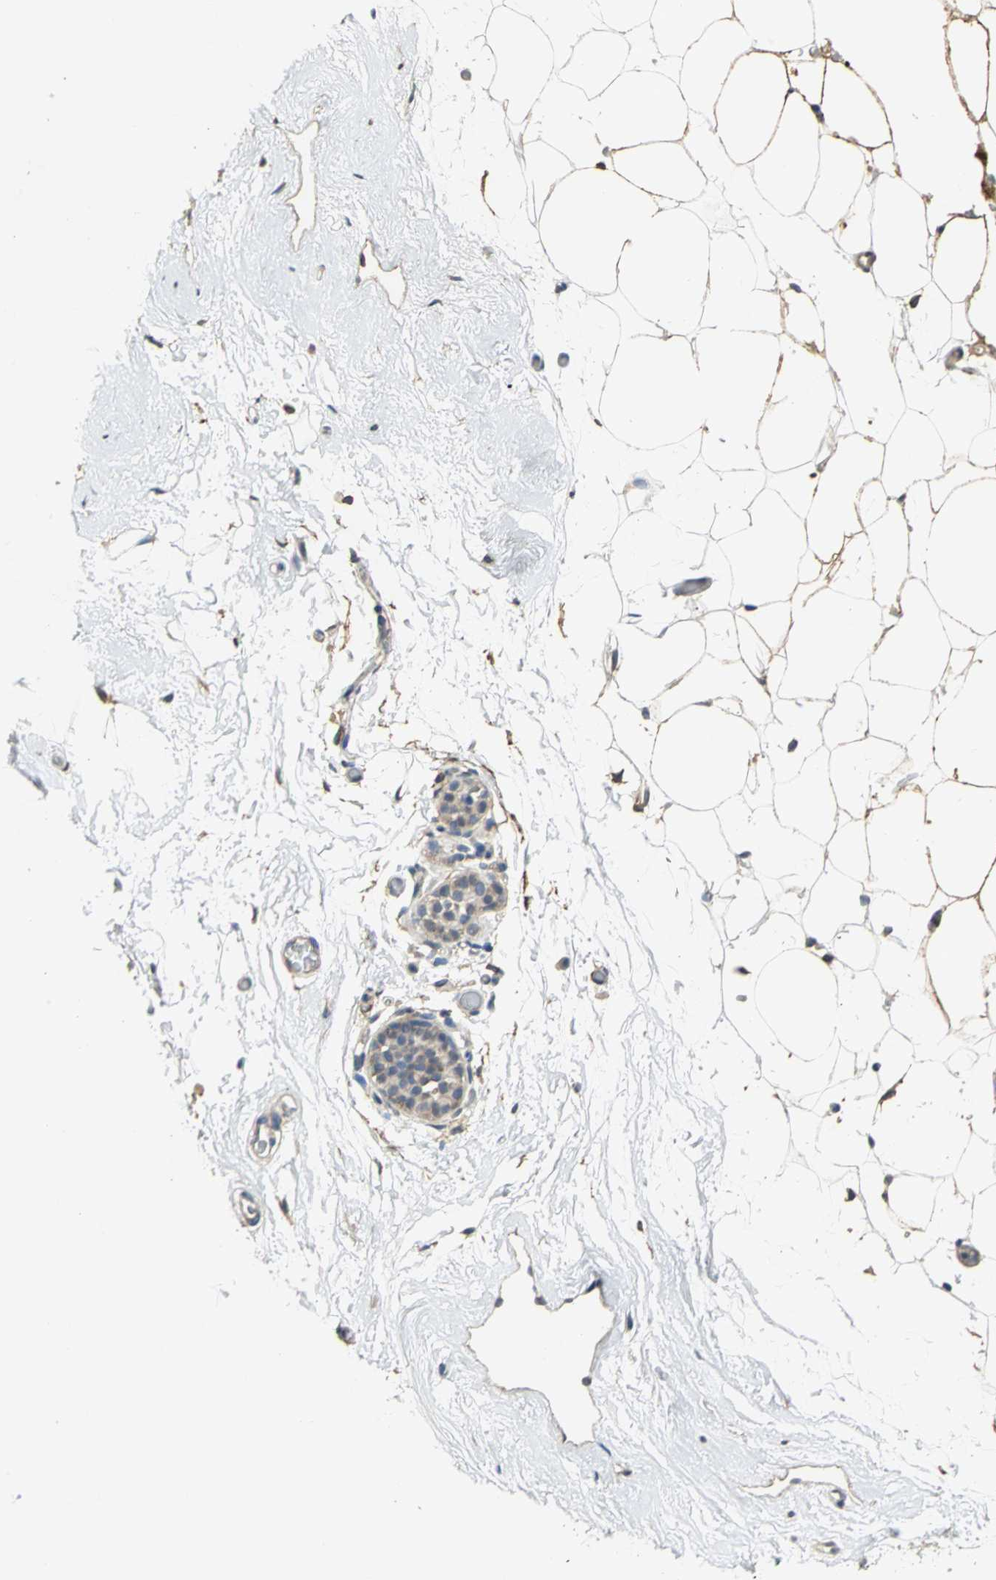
{"staining": {"intensity": "moderate", "quantity": ">75%", "location": "cytoplasmic/membranous"}, "tissue": "breast", "cell_type": "Adipocytes", "image_type": "normal", "snomed": [{"axis": "morphology", "description": "Normal tissue, NOS"}, {"axis": "topography", "description": "Breast"}], "caption": "The histopathology image exhibits immunohistochemical staining of benign breast. There is moderate cytoplasmic/membranous positivity is appreciated in about >75% of adipocytes. (Brightfield microscopy of DAB IHC at high magnification).", "gene": "NDUFB5", "patient": {"sex": "female", "age": 75}}